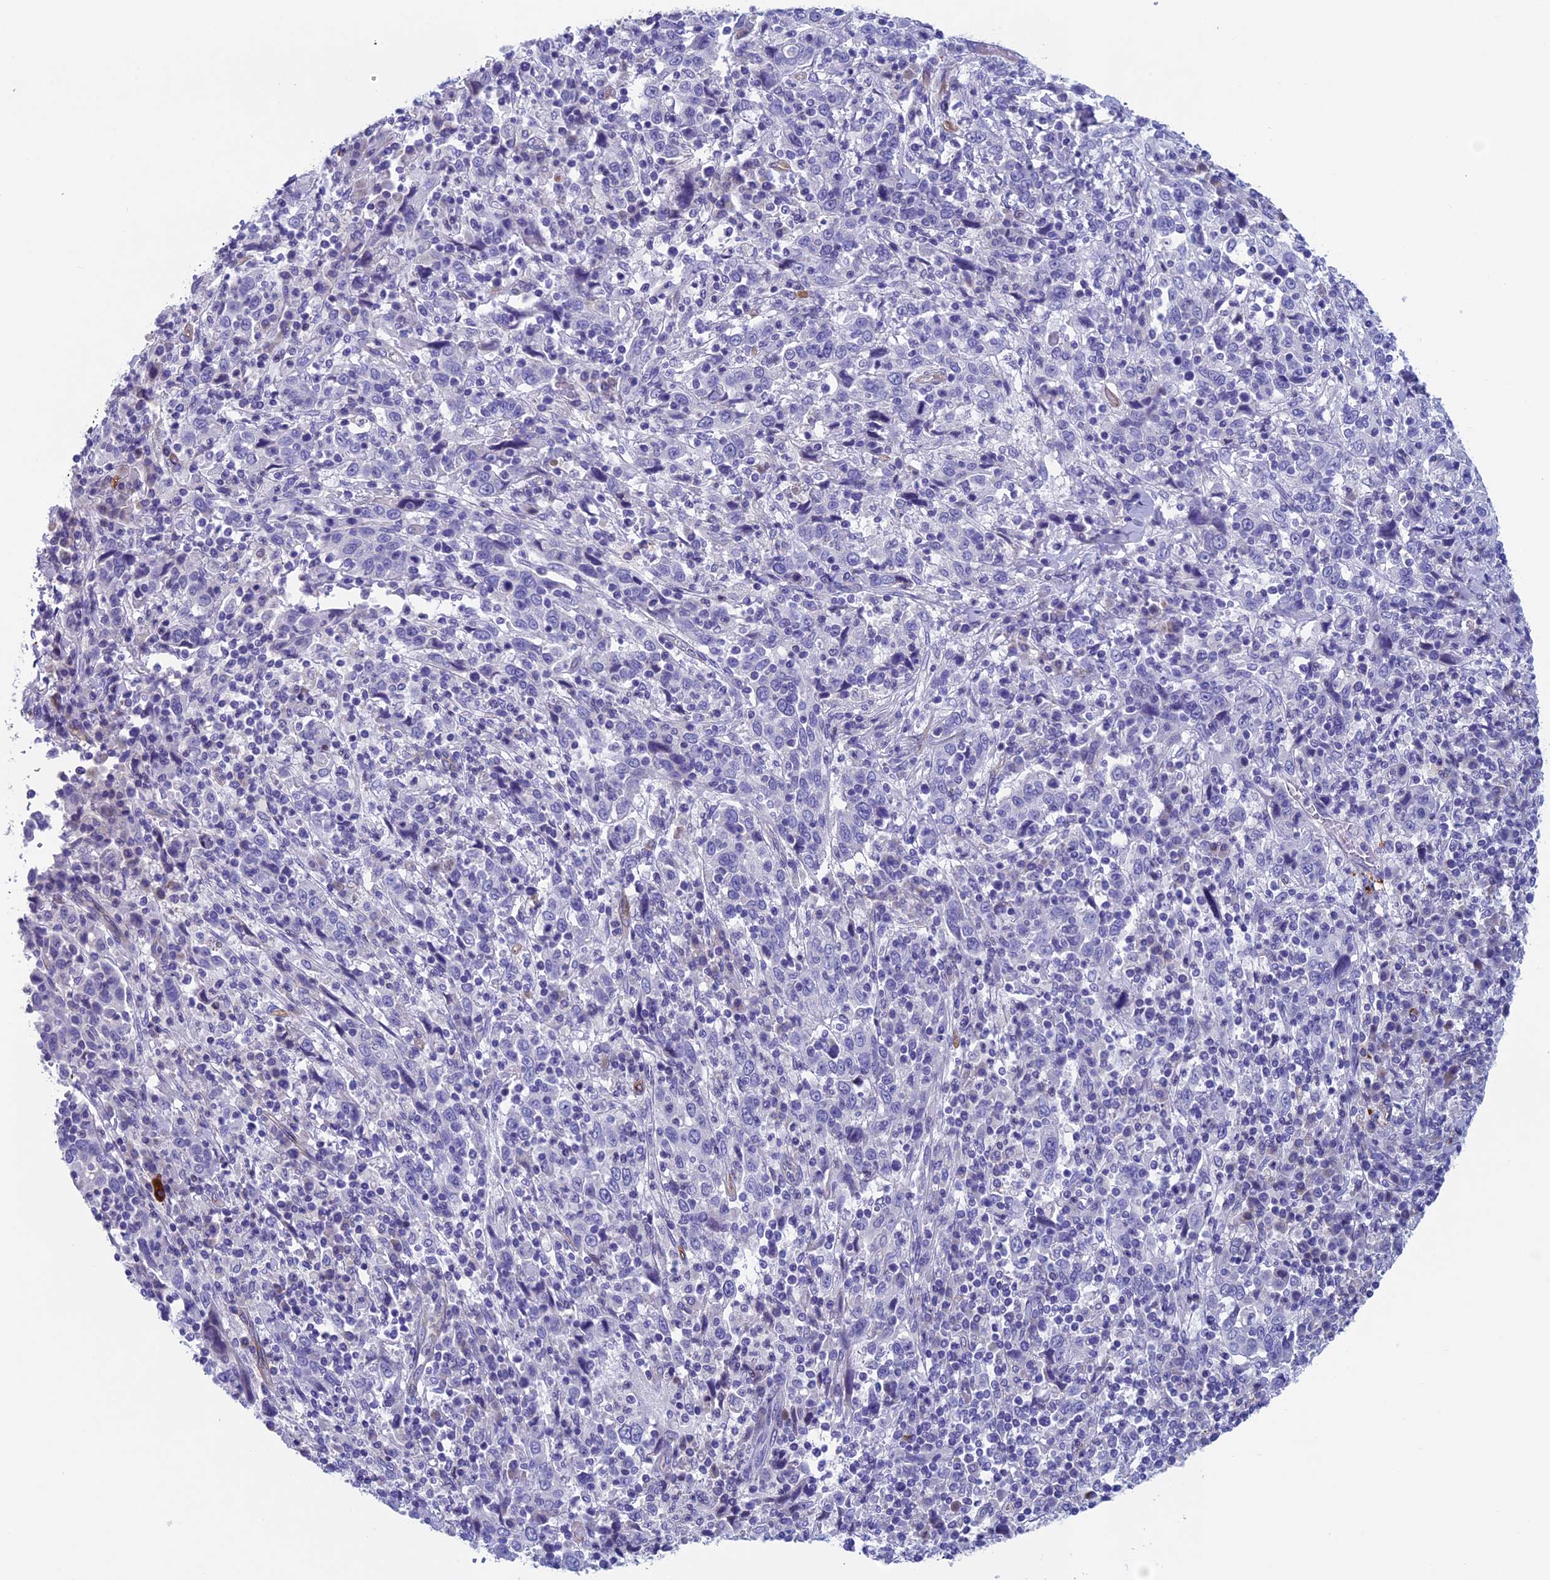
{"staining": {"intensity": "negative", "quantity": "none", "location": "none"}, "tissue": "cervical cancer", "cell_type": "Tumor cells", "image_type": "cancer", "snomed": [{"axis": "morphology", "description": "Squamous cell carcinoma, NOS"}, {"axis": "topography", "description": "Cervix"}], "caption": "This is a histopathology image of immunohistochemistry (IHC) staining of cervical squamous cell carcinoma, which shows no positivity in tumor cells.", "gene": "INSYN1", "patient": {"sex": "female", "age": 46}}